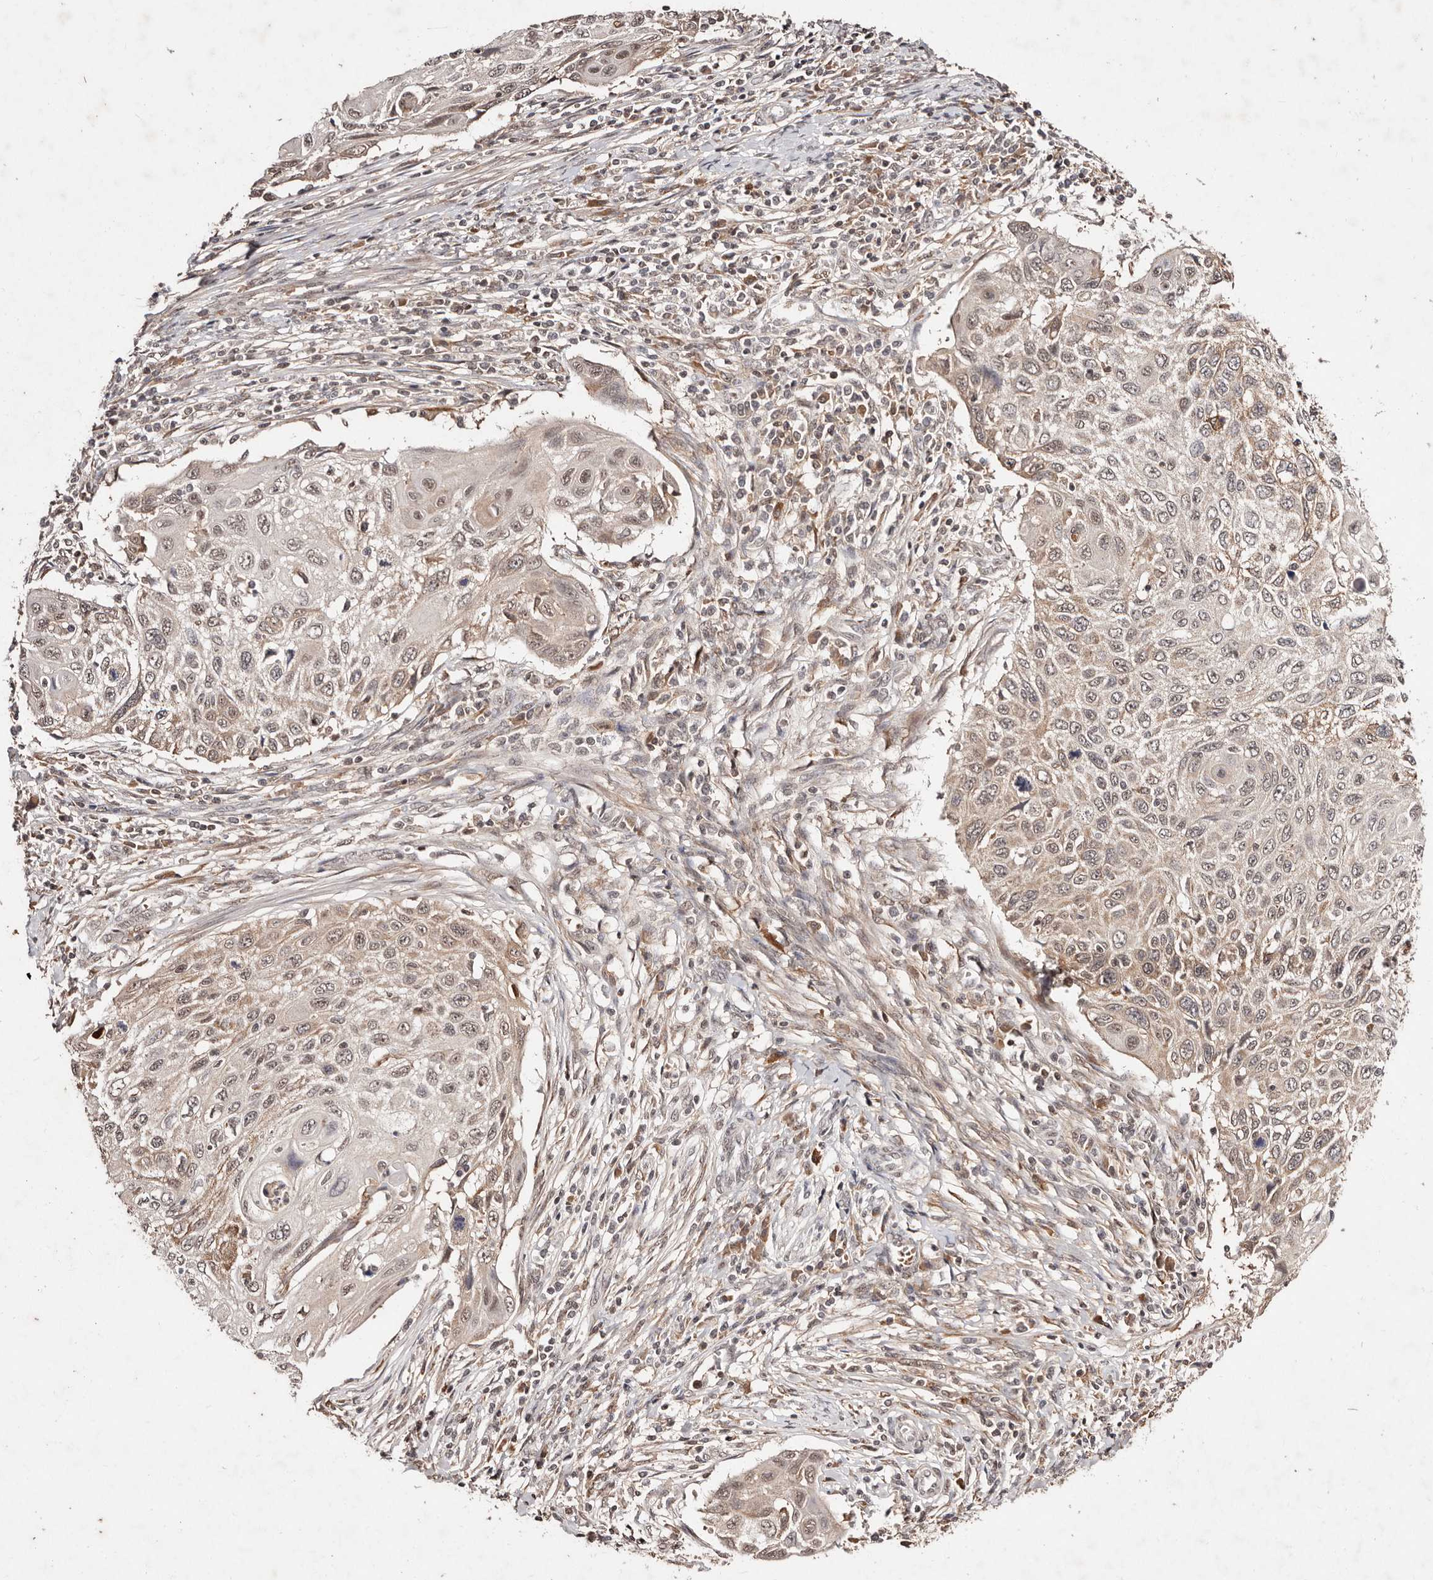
{"staining": {"intensity": "weak", "quantity": "25%-75%", "location": "cytoplasmic/membranous,nuclear"}, "tissue": "cervical cancer", "cell_type": "Tumor cells", "image_type": "cancer", "snomed": [{"axis": "morphology", "description": "Squamous cell carcinoma, NOS"}, {"axis": "topography", "description": "Cervix"}], "caption": "Cervical squamous cell carcinoma stained for a protein (brown) demonstrates weak cytoplasmic/membranous and nuclear positive staining in approximately 25%-75% of tumor cells.", "gene": "BICRAL", "patient": {"sex": "female", "age": 70}}